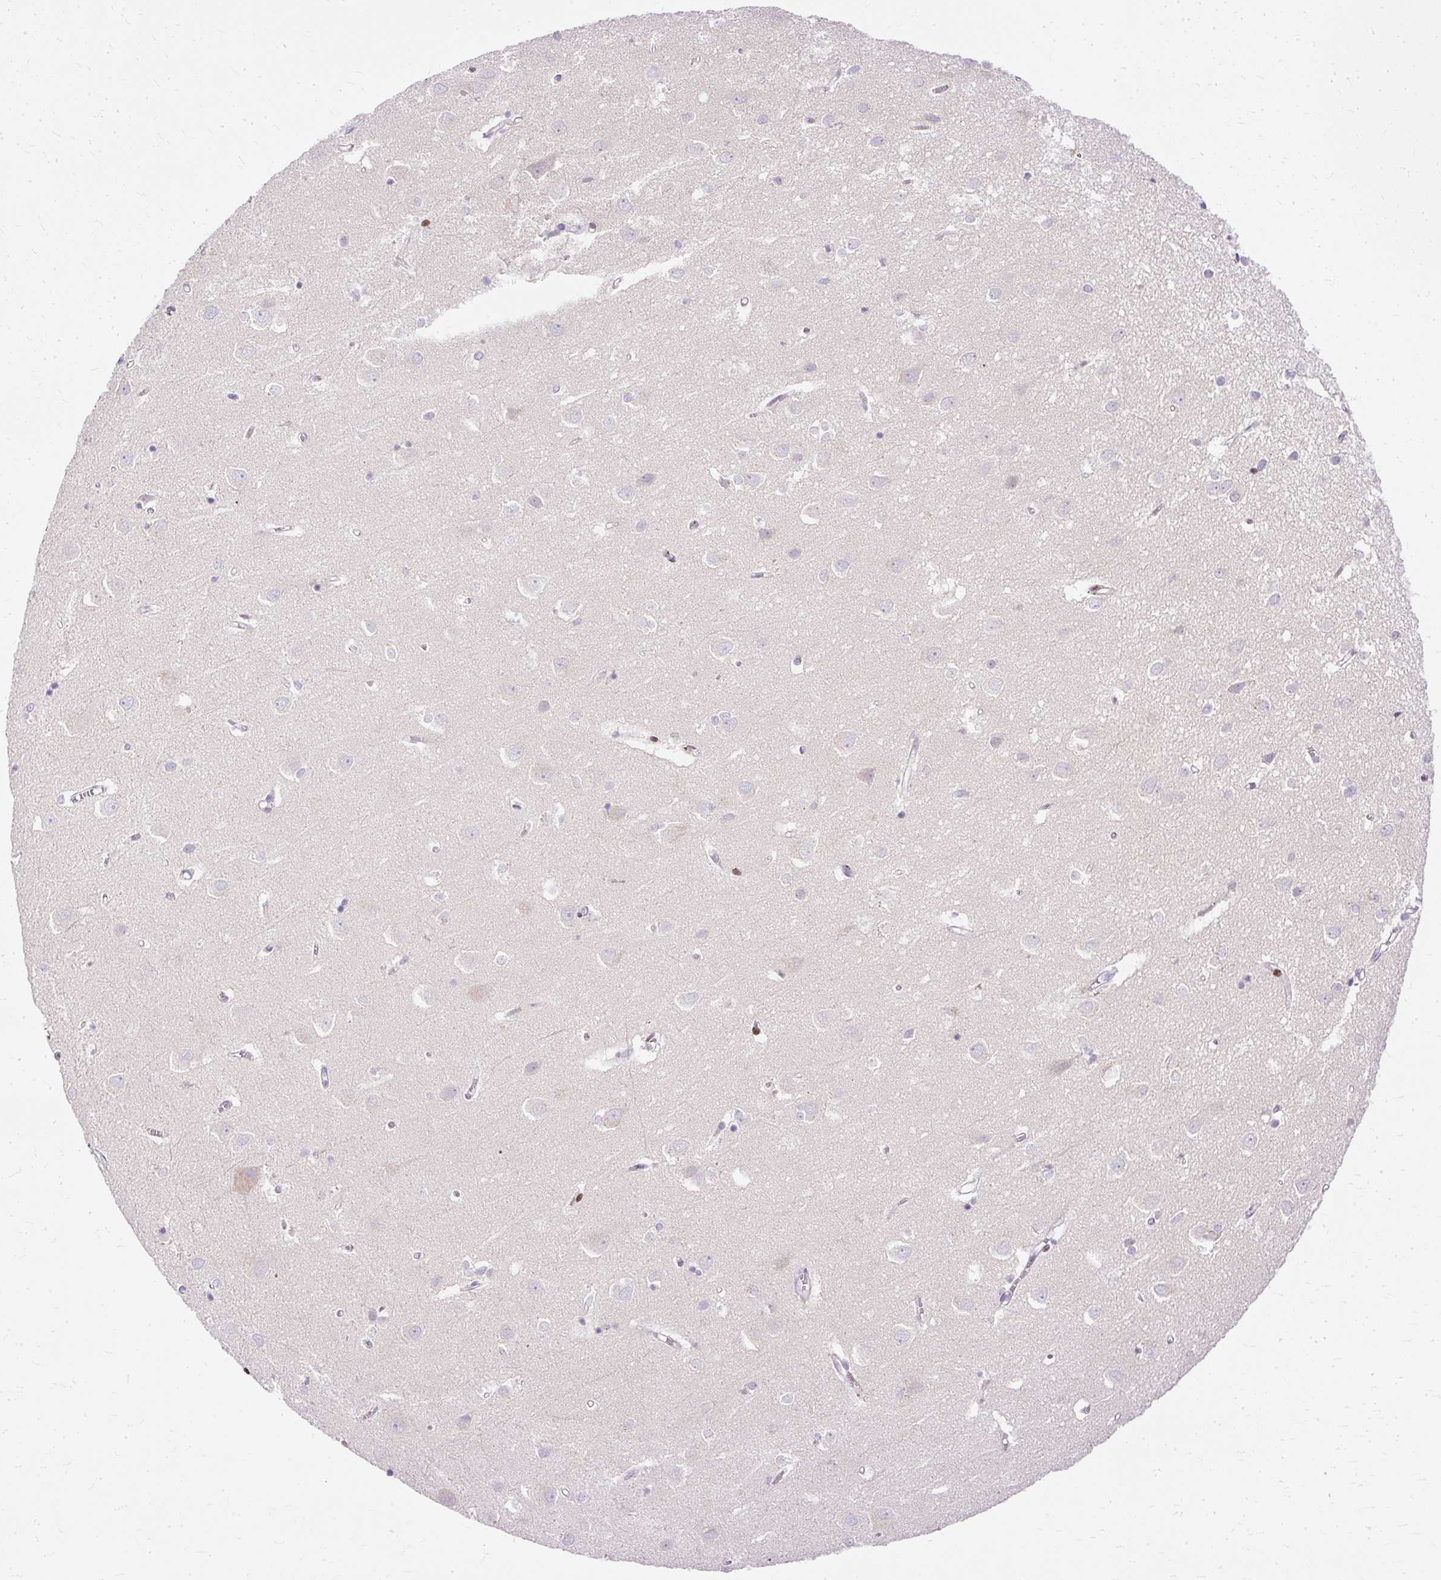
{"staining": {"intensity": "negative", "quantity": "none", "location": "none"}, "tissue": "cerebral cortex", "cell_type": "Endothelial cells", "image_type": "normal", "snomed": [{"axis": "morphology", "description": "Normal tissue, NOS"}, {"axis": "topography", "description": "Cerebral cortex"}], "caption": "Immunohistochemical staining of unremarkable human cerebral cortex displays no significant expression in endothelial cells.", "gene": "TMEM177", "patient": {"sex": "male", "age": 70}}